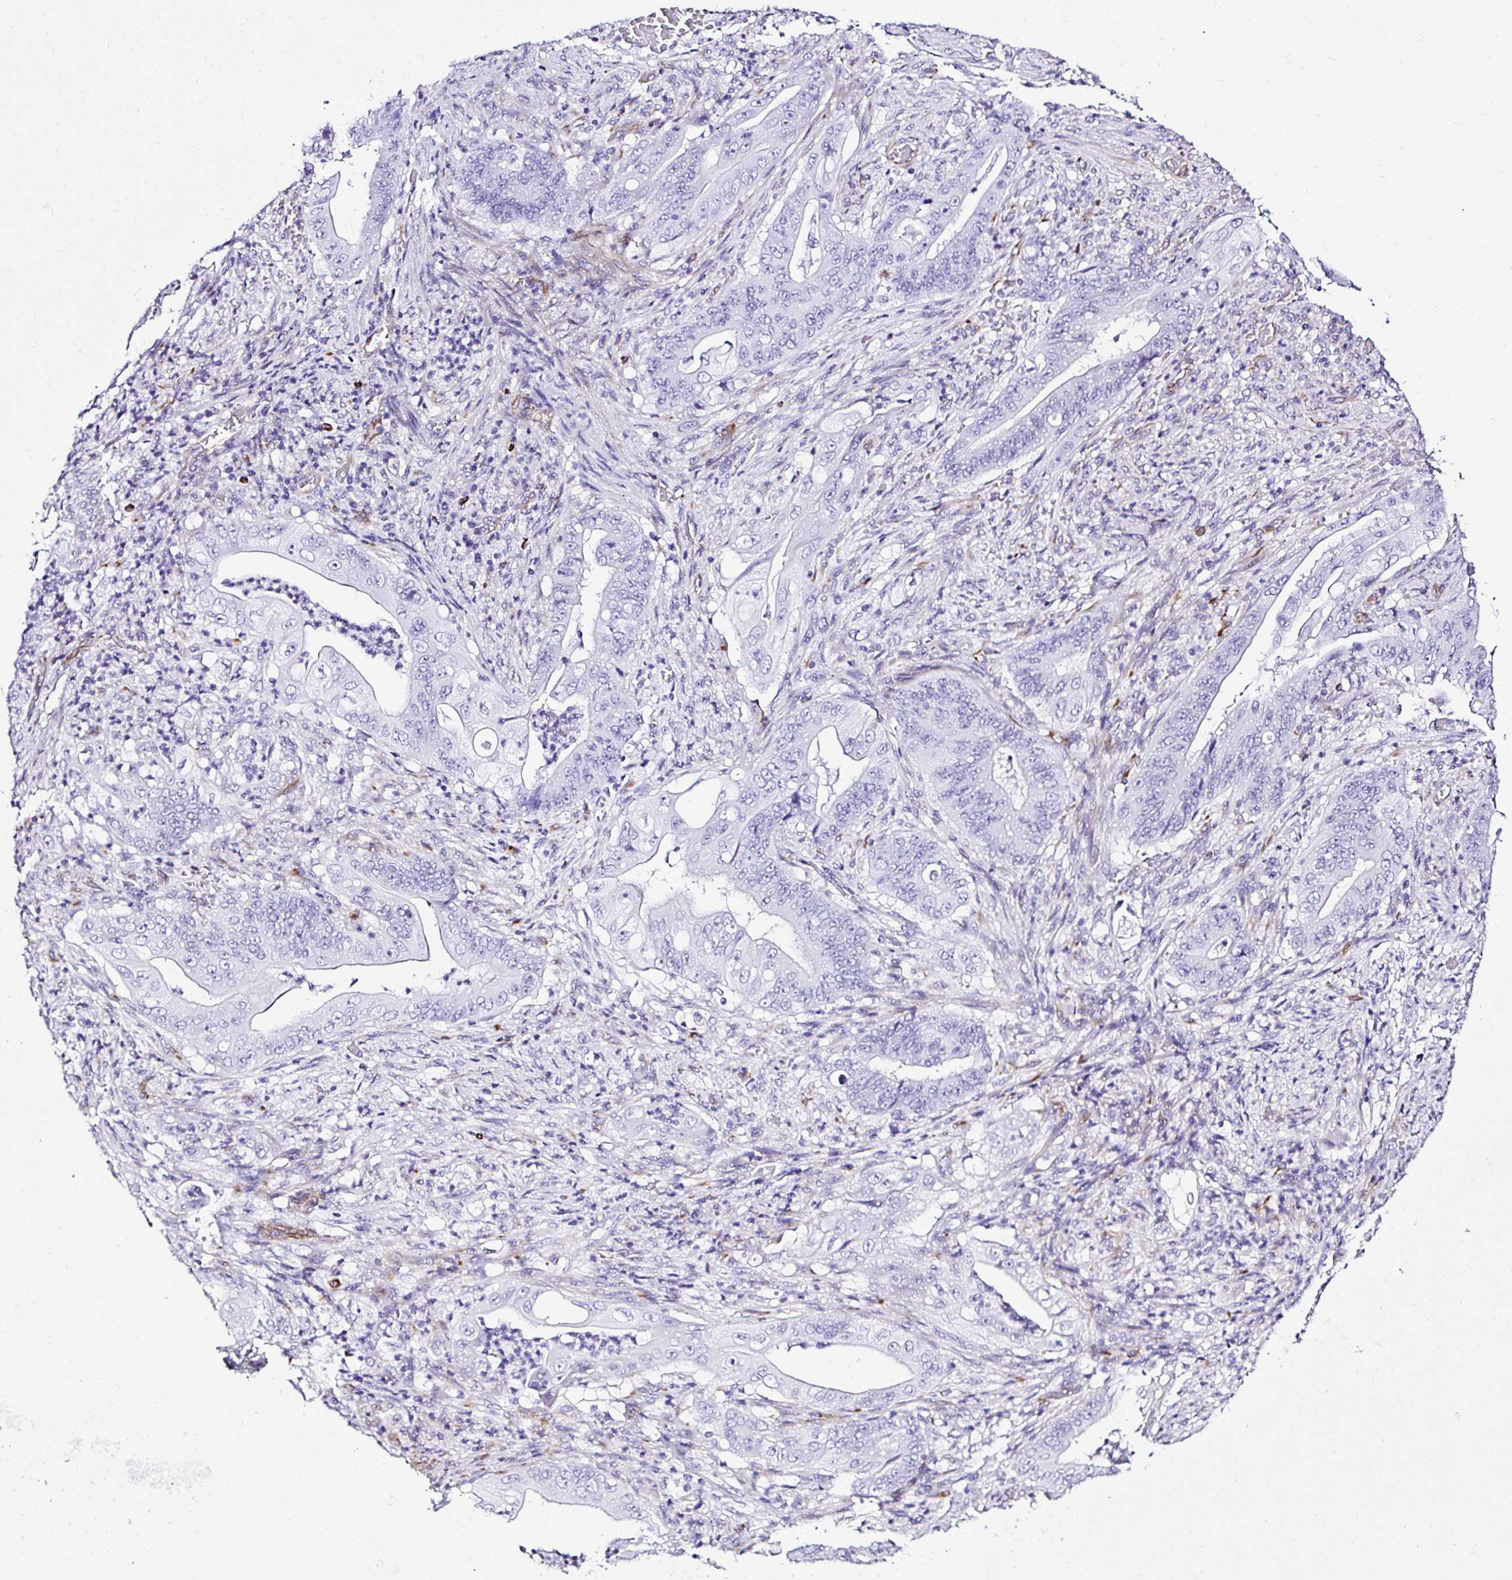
{"staining": {"intensity": "negative", "quantity": "none", "location": "none"}, "tissue": "stomach cancer", "cell_type": "Tumor cells", "image_type": "cancer", "snomed": [{"axis": "morphology", "description": "Adenocarcinoma, NOS"}, {"axis": "topography", "description": "Stomach"}], "caption": "Adenocarcinoma (stomach) stained for a protein using immunohistochemistry (IHC) displays no expression tumor cells.", "gene": "DEPDC5", "patient": {"sex": "female", "age": 73}}